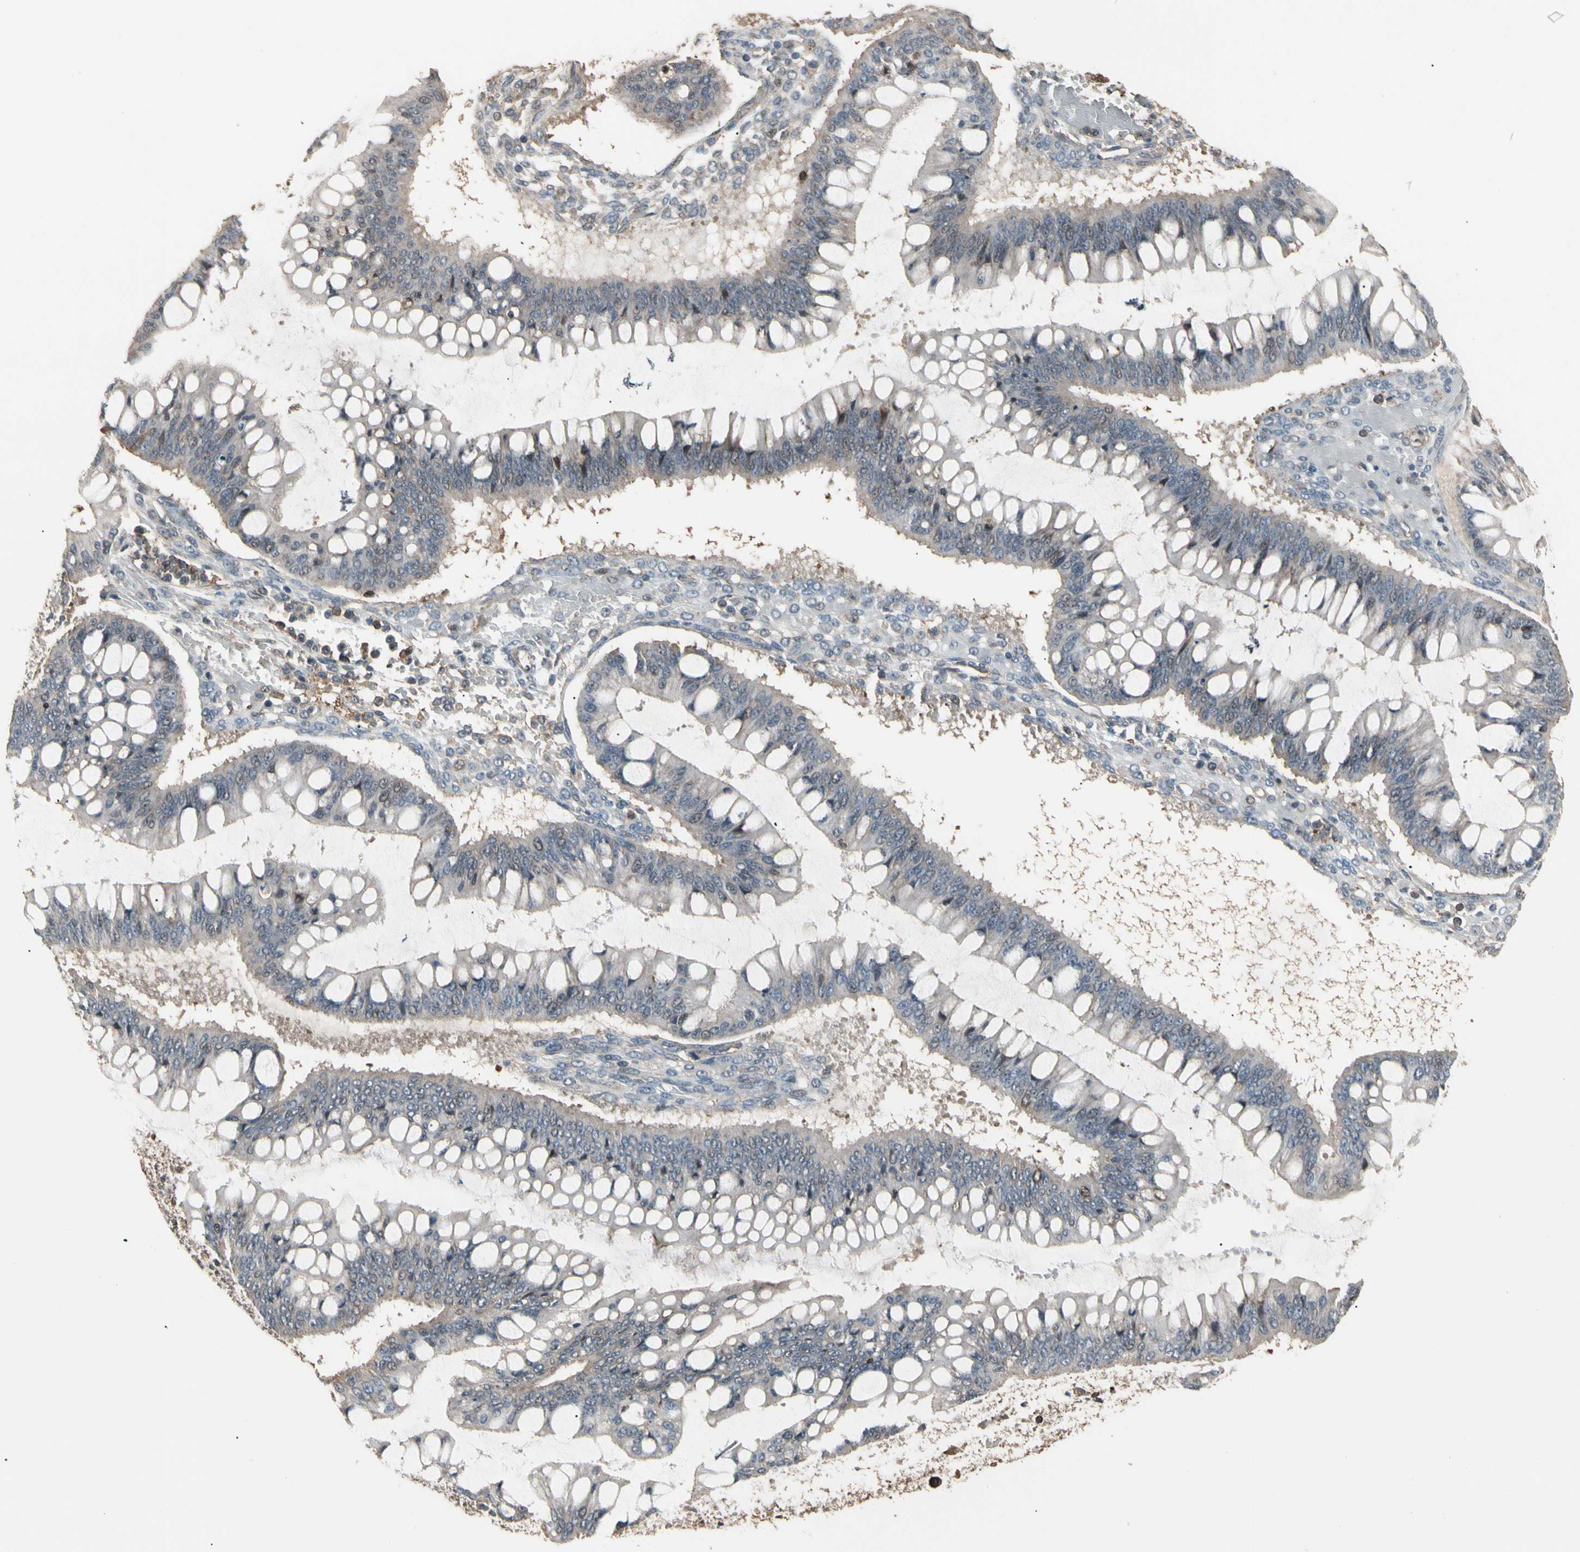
{"staining": {"intensity": "weak", "quantity": "25%-75%", "location": "cytoplasmic/membranous"}, "tissue": "ovarian cancer", "cell_type": "Tumor cells", "image_type": "cancer", "snomed": [{"axis": "morphology", "description": "Cystadenocarcinoma, mucinous, NOS"}, {"axis": "topography", "description": "Ovary"}], "caption": "IHC micrograph of neoplastic tissue: human ovarian mucinous cystadenocarcinoma stained using immunohistochemistry shows low levels of weak protein expression localized specifically in the cytoplasmic/membranous of tumor cells, appearing as a cytoplasmic/membranous brown color.", "gene": "MAPK13", "patient": {"sex": "female", "age": 73}}